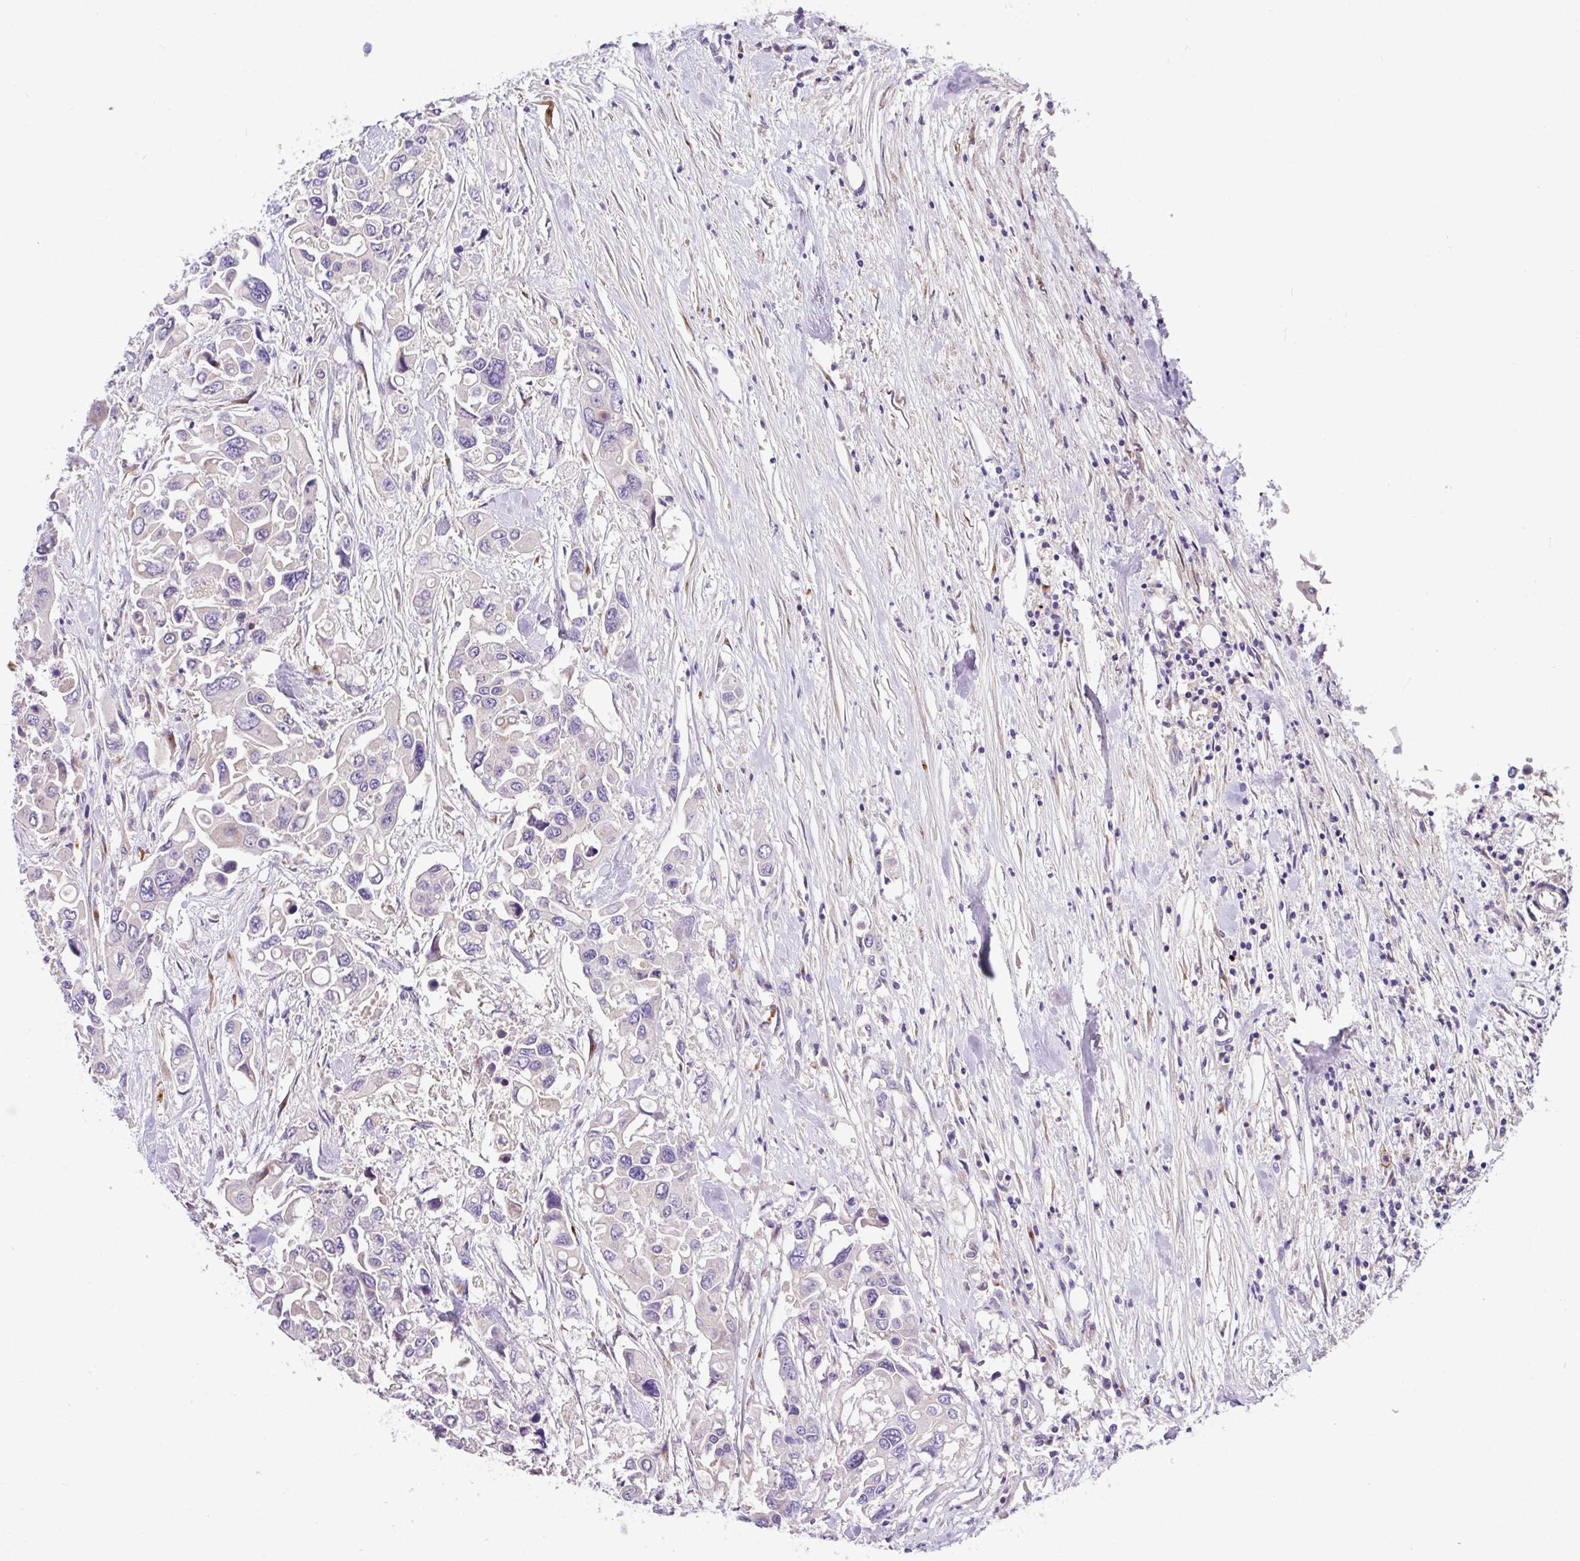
{"staining": {"intensity": "negative", "quantity": "none", "location": "none"}, "tissue": "colorectal cancer", "cell_type": "Tumor cells", "image_type": "cancer", "snomed": [{"axis": "morphology", "description": "Adenocarcinoma, NOS"}, {"axis": "topography", "description": "Colon"}], "caption": "Human colorectal cancer (adenocarcinoma) stained for a protein using immunohistochemistry shows no staining in tumor cells.", "gene": "CRISP3", "patient": {"sex": "male", "age": 77}}